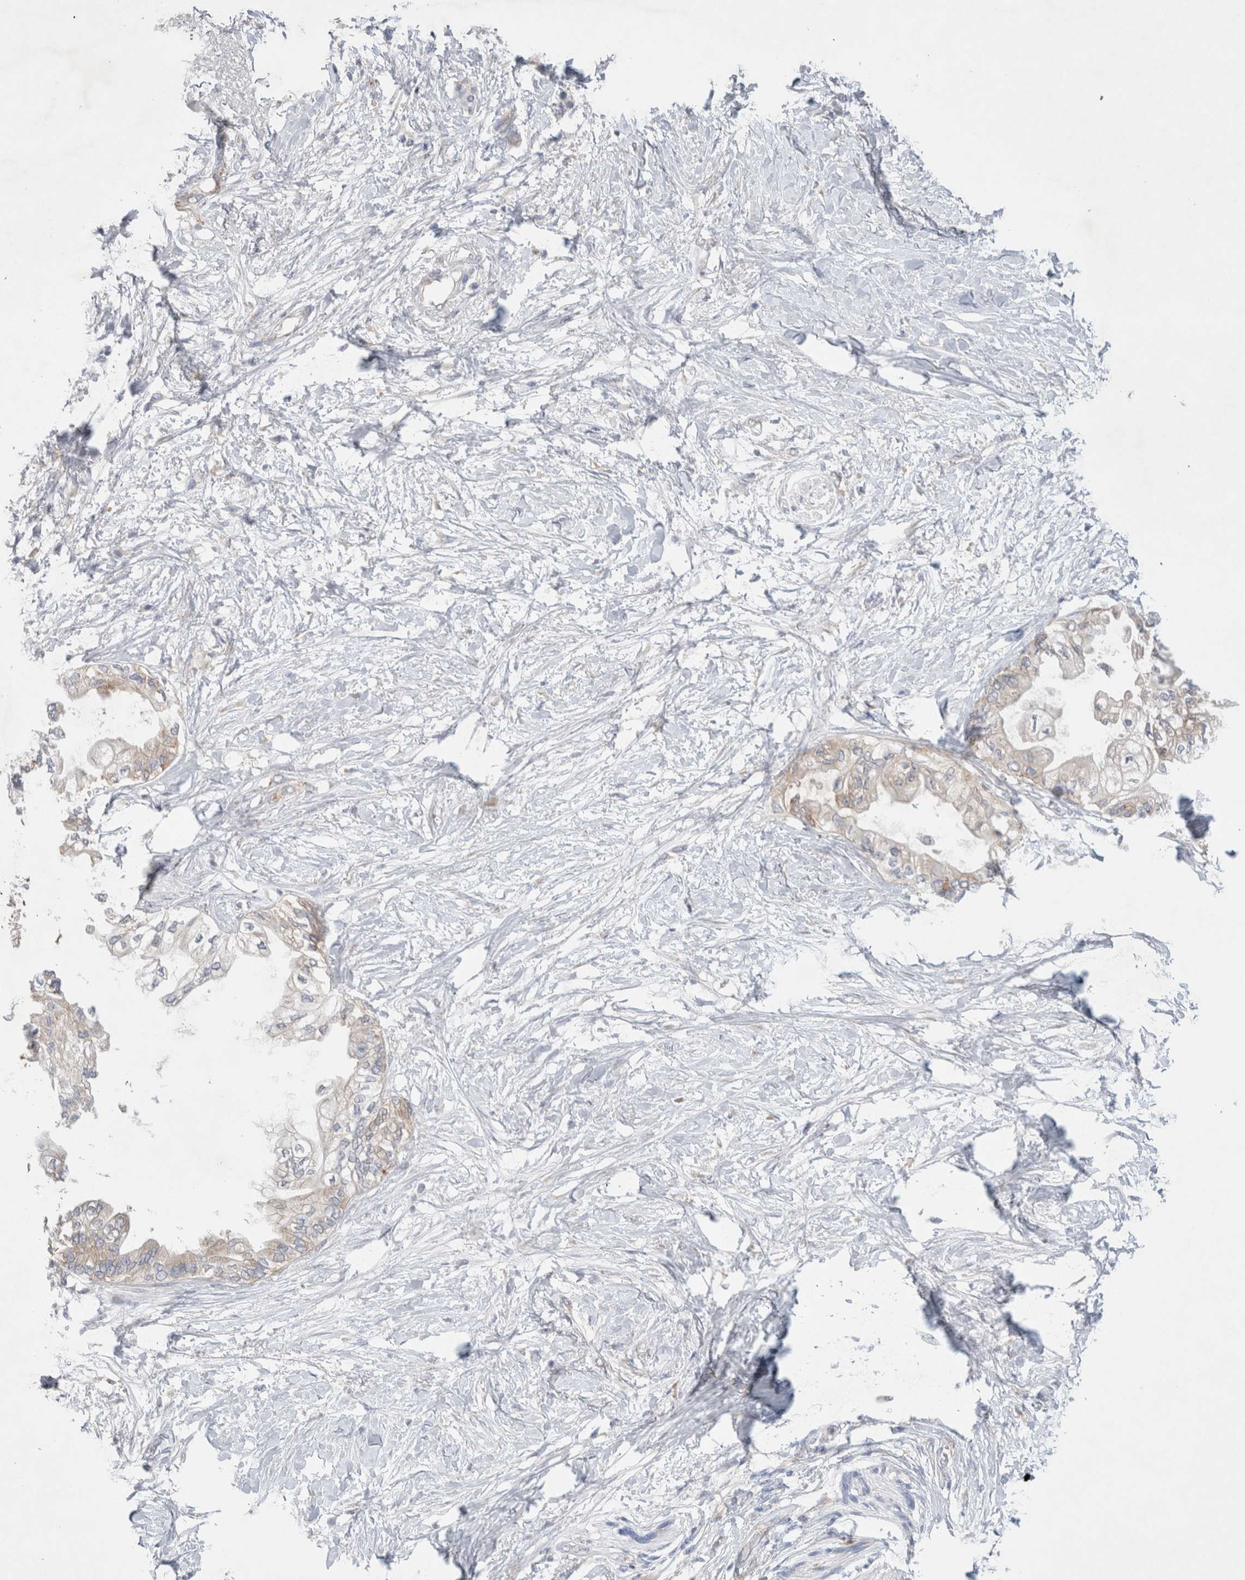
{"staining": {"intensity": "weak", "quantity": "25%-75%", "location": "cytoplasmic/membranous"}, "tissue": "pancreatic cancer", "cell_type": "Tumor cells", "image_type": "cancer", "snomed": [{"axis": "morphology", "description": "Normal tissue, NOS"}, {"axis": "morphology", "description": "Adenocarcinoma, NOS"}, {"axis": "topography", "description": "Pancreas"}, {"axis": "topography", "description": "Duodenum"}], "caption": "Pancreatic cancer (adenocarcinoma) stained with immunohistochemistry shows weak cytoplasmic/membranous staining in approximately 25%-75% of tumor cells. (DAB (3,3'-diaminobenzidine) IHC with brightfield microscopy, high magnification).", "gene": "ZNF23", "patient": {"sex": "female", "age": 60}}